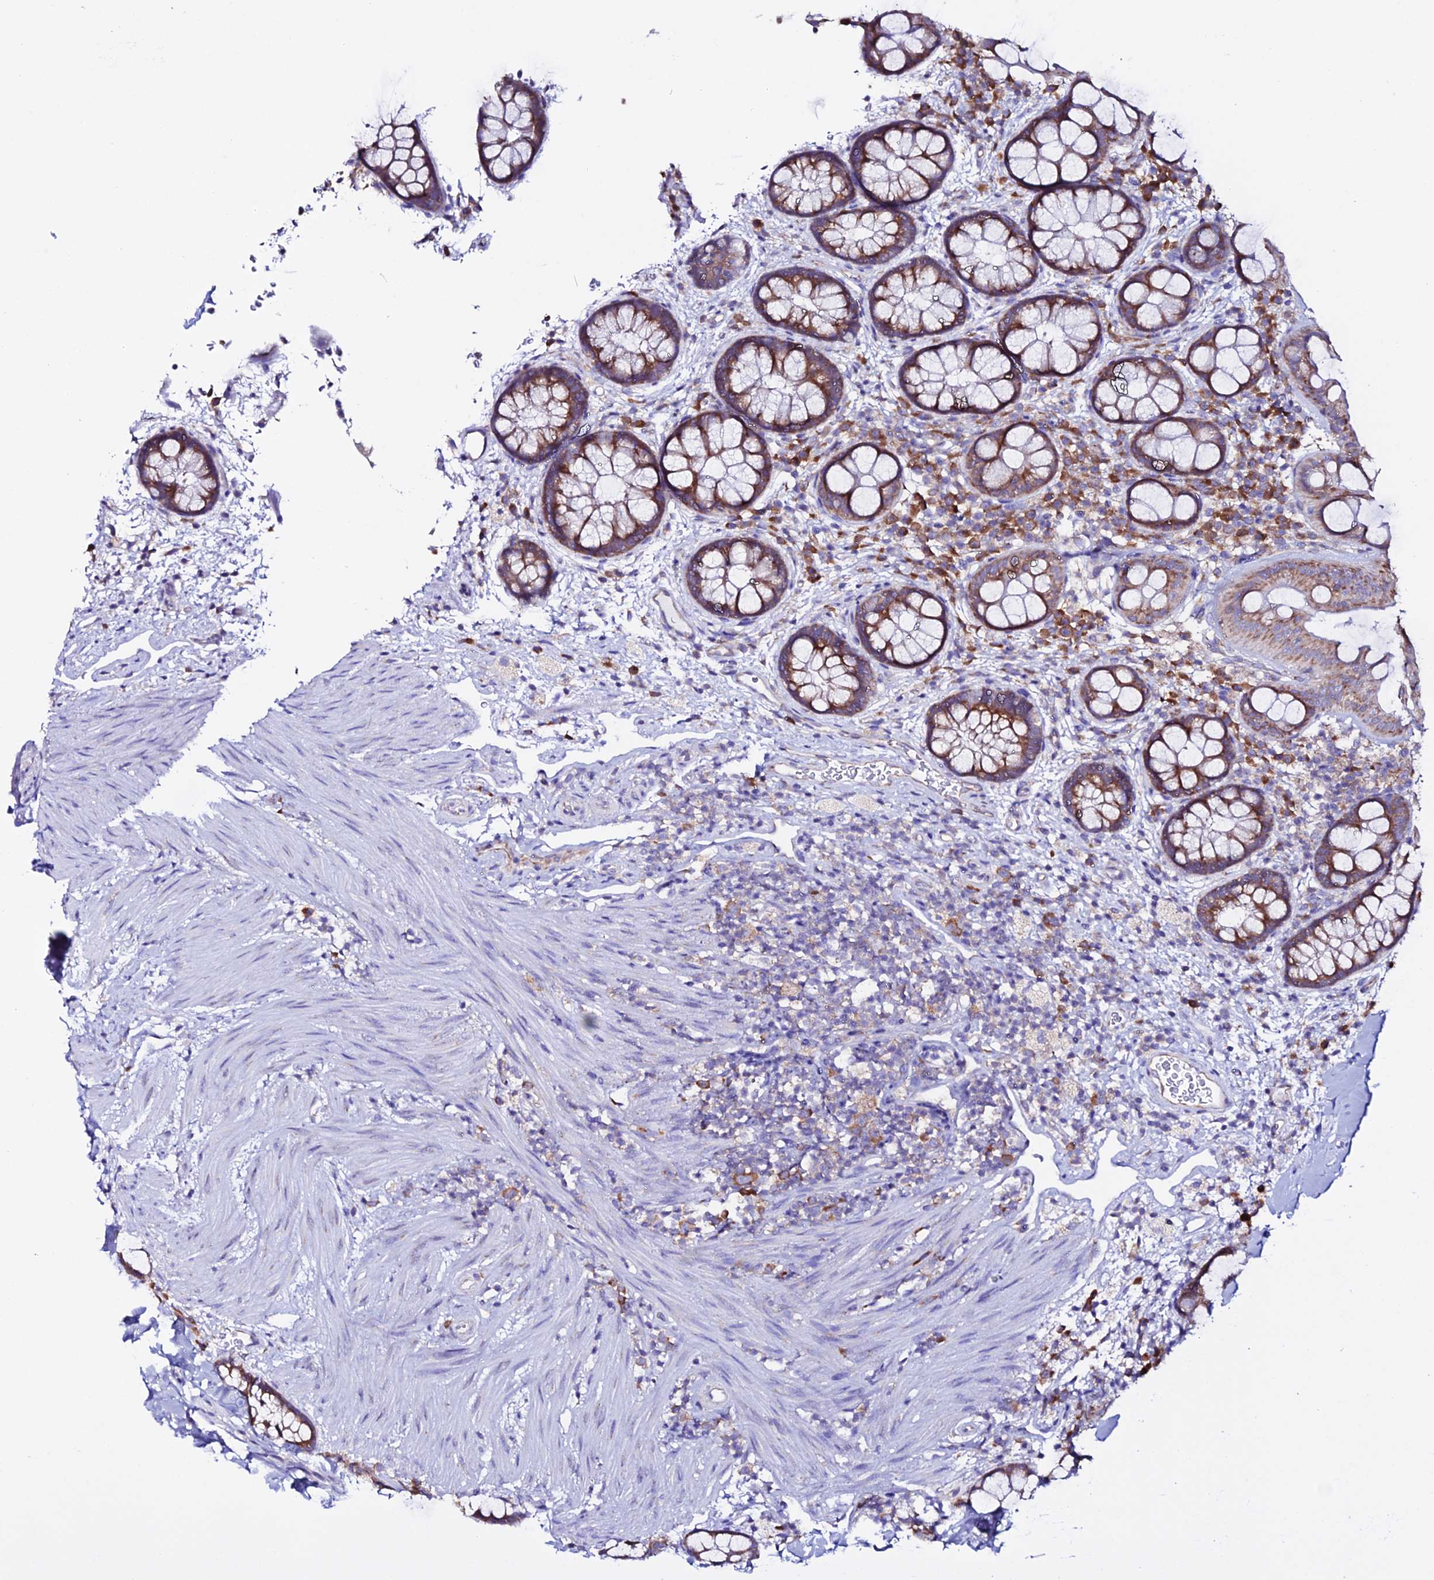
{"staining": {"intensity": "moderate", "quantity": ">75%", "location": "cytoplasmic/membranous"}, "tissue": "rectum", "cell_type": "Glandular cells", "image_type": "normal", "snomed": [{"axis": "morphology", "description": "Normal tissue, NOS"}, {"axis": "topography", "description": "Rectum"}, {"axis": "topography", "description": "Peripheral nerve tissue"}], "caption": "Immunohistochemical staining of benign human rectum exhibits moderate cytoplasmic/membranous protein positivity in approximately >75% of glandular cells.", "gene": "EEF1G", "patient": {"sex": "female", "age": 69}}